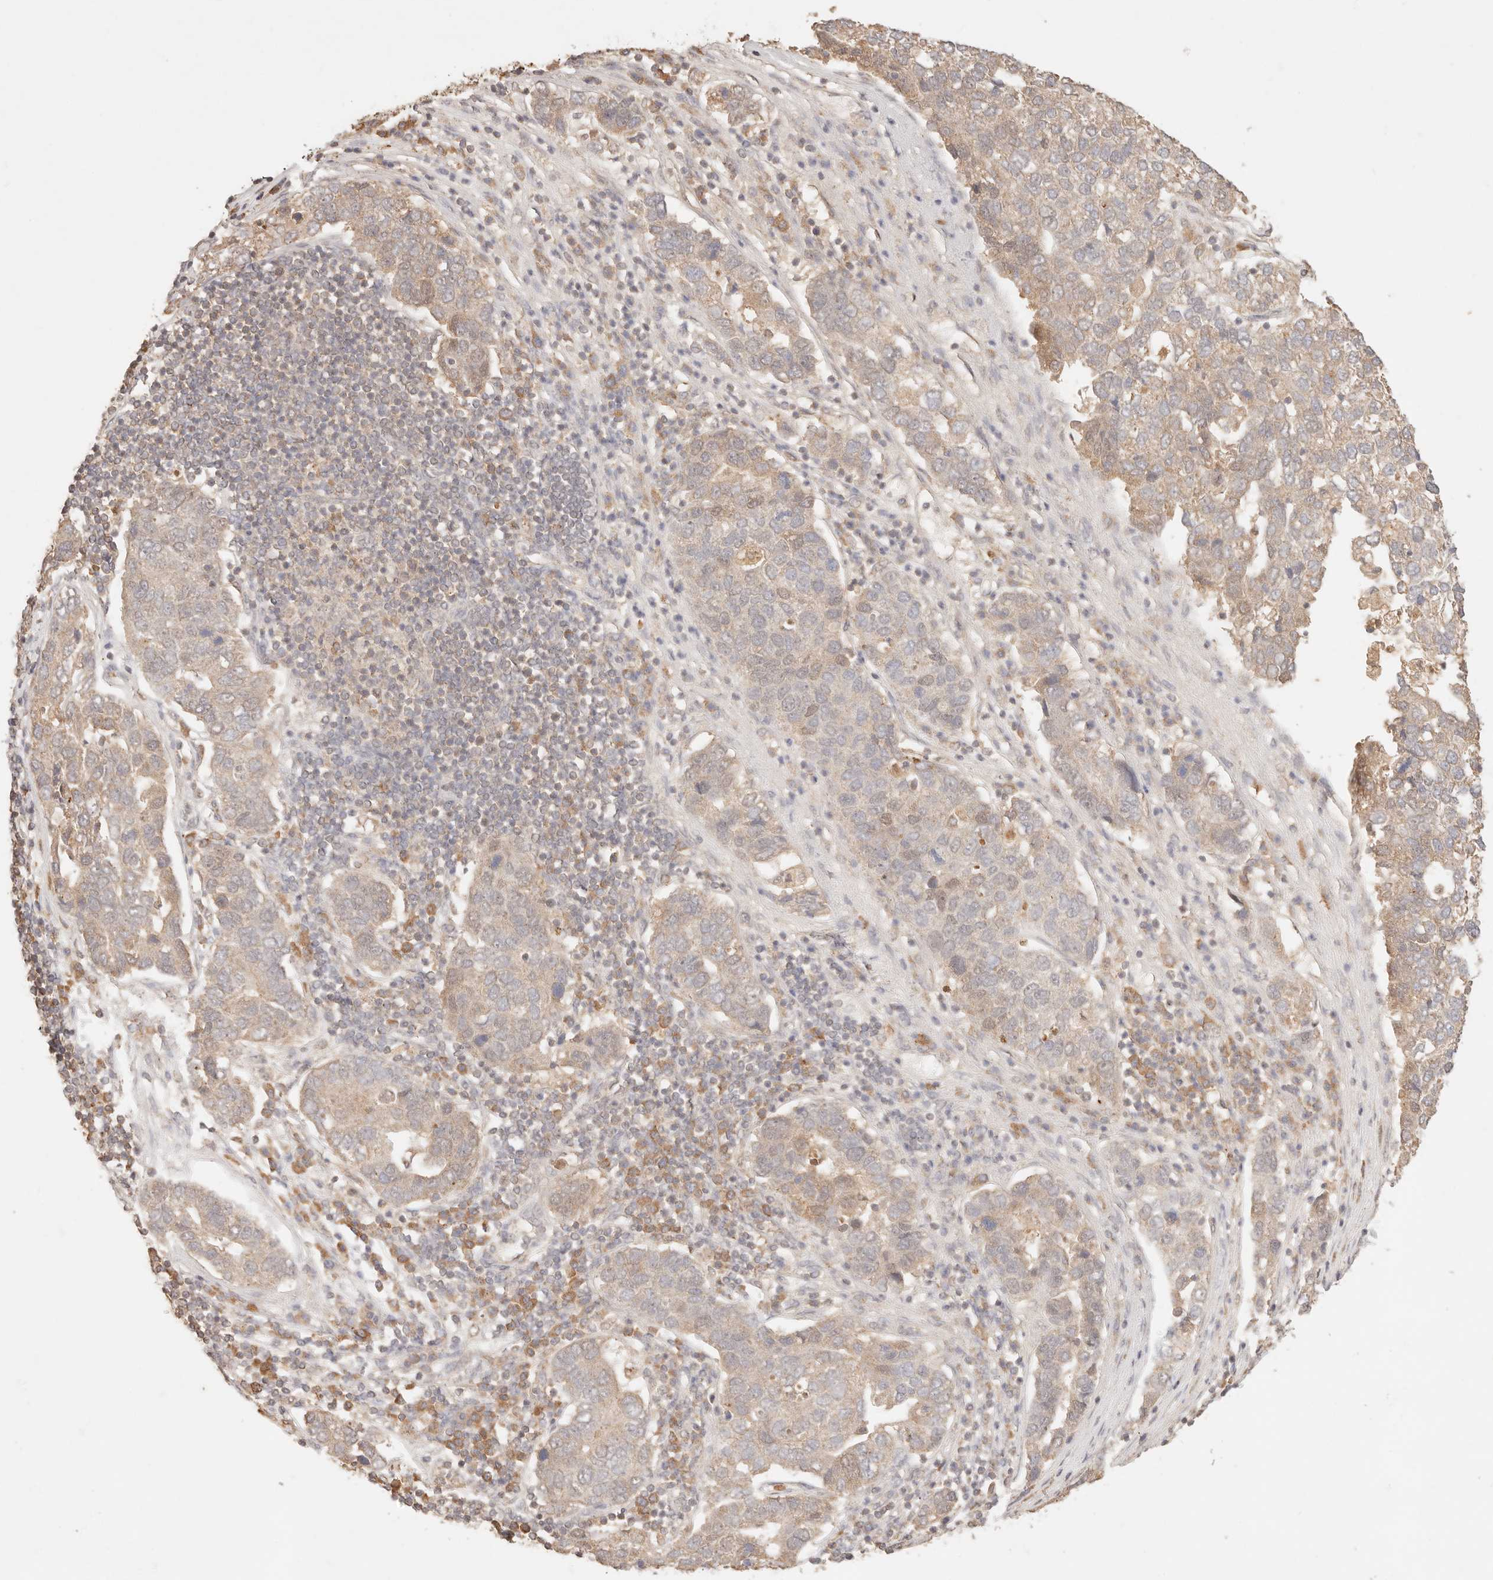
{"staining": {"intensity": "moderate", "quantity": "<25%", "location": "cytoplasmic/membranous"}, "tissue": "pancreatic cancer", "cell_type": "Tumor cells", "image_type": "cancer", "snomed": [{"axis": "morphology", "description": "Adenocarcinoma, NOS"}, {"axis": "topography", "description": "Pancreas"}], "caption": "Pancreatic cancer (adenocarcinoma) tissue demonstrates moderate cytoplasmic/membranous positivity in about <25% of tumor cells", "gene": "TRIM11", "patient": {"sex": "female", "age": 61}}